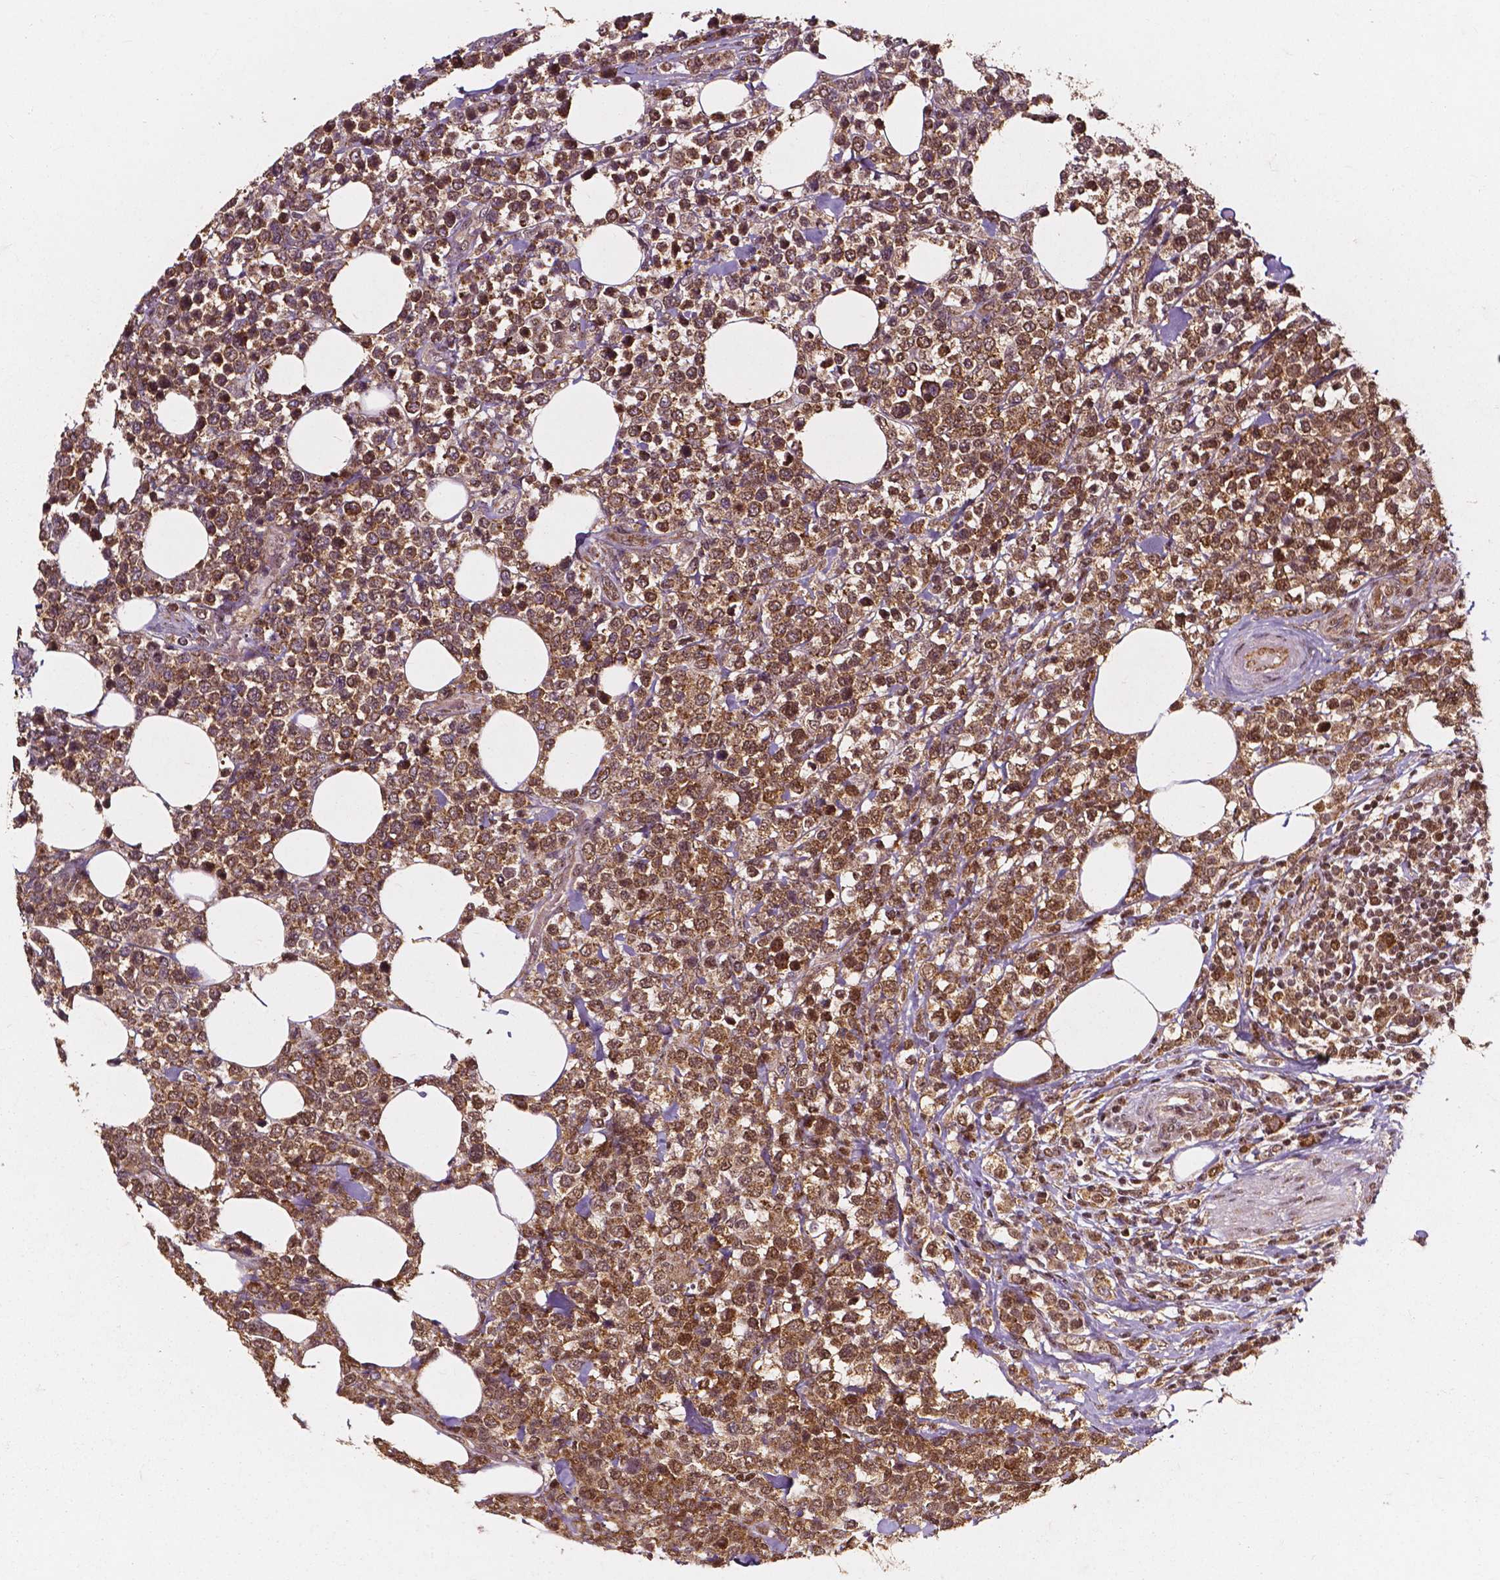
{"staining": {"intensity": "moderate", "quantity": ">75%", "location": "cytoplasmic/membranous,nuclear"}, "tissue": "lymphoma", "cell_type": "Tumor cells", "image_type": "cancer", "snomed": [{"axis": "morphology", "description": "Malignant lymphoma, non-Hodgkin's type, High grade"}, {"axis": "topography", "description": "Soft tissue"}], "caption": "Lymphoma tissue exhibits moderate cytoplasmic/membranous and nuclear positivity in approximately >75% of tumor cells, visualized by immunohistochemistry. The protein is shown in brown color, while the nuclei are stained blue.", "gene": "SMN1", "patient": {"sex": "female", "age": 56}}